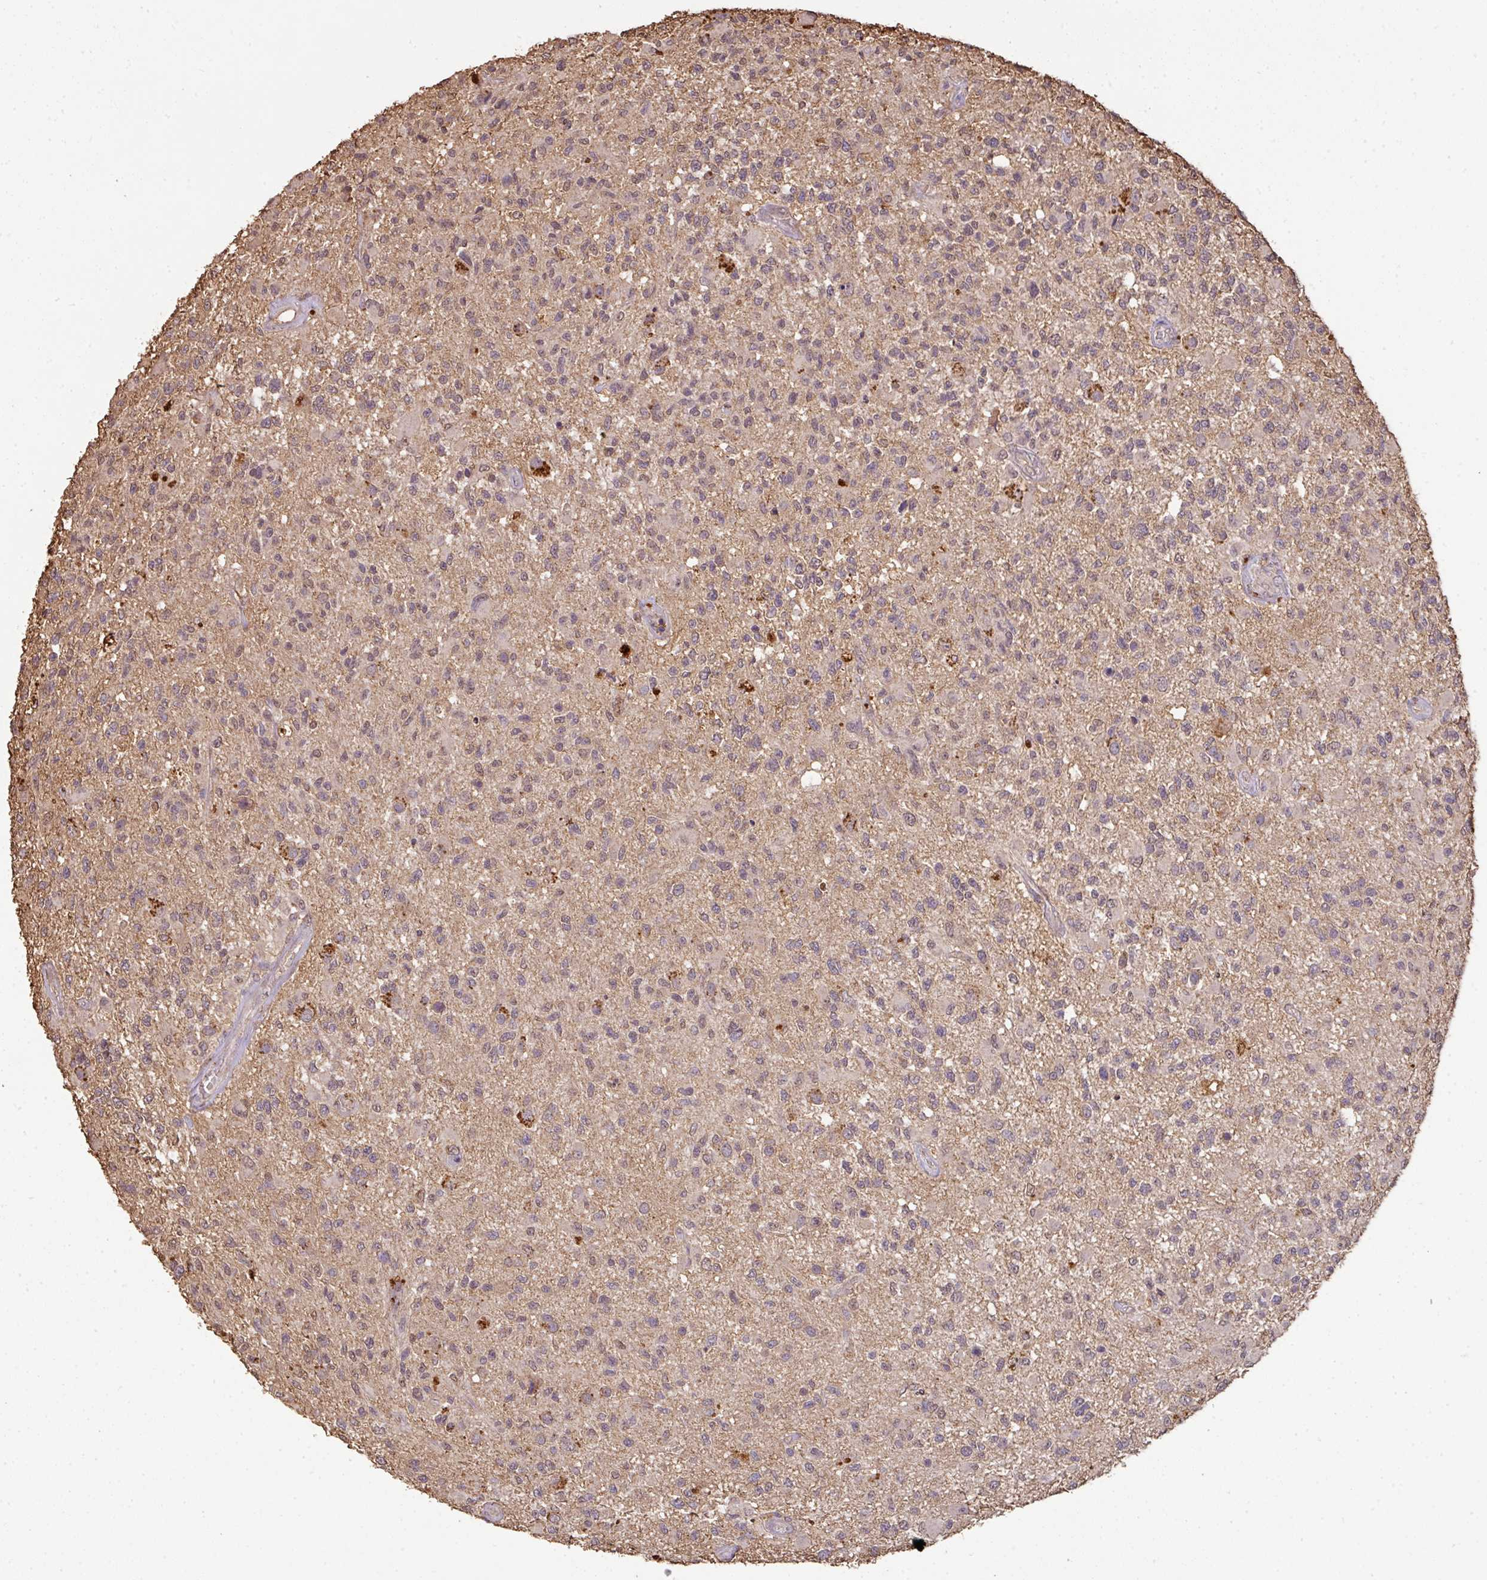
{"staining": {"intensity": "negative", "quantity": "none", "location": "none"}, "tissue": "glioma", "cell_type": "Tumor cells", "image_type": "cancer", "snomed": [{"axis": "morphology", "description": "Glioma, malignant, High grade"}, {"axis": "morphology", "description": "Glioblastoma, NOS"}, {"axis": "topography", "description": "Brain"}], "caption": "High power microscopy image of an IHC histopathology image of glioma, revealing no significant staining in tumor cells.", "gene": "ATAT1", "patient": {"sex": "male", "age": 60}}